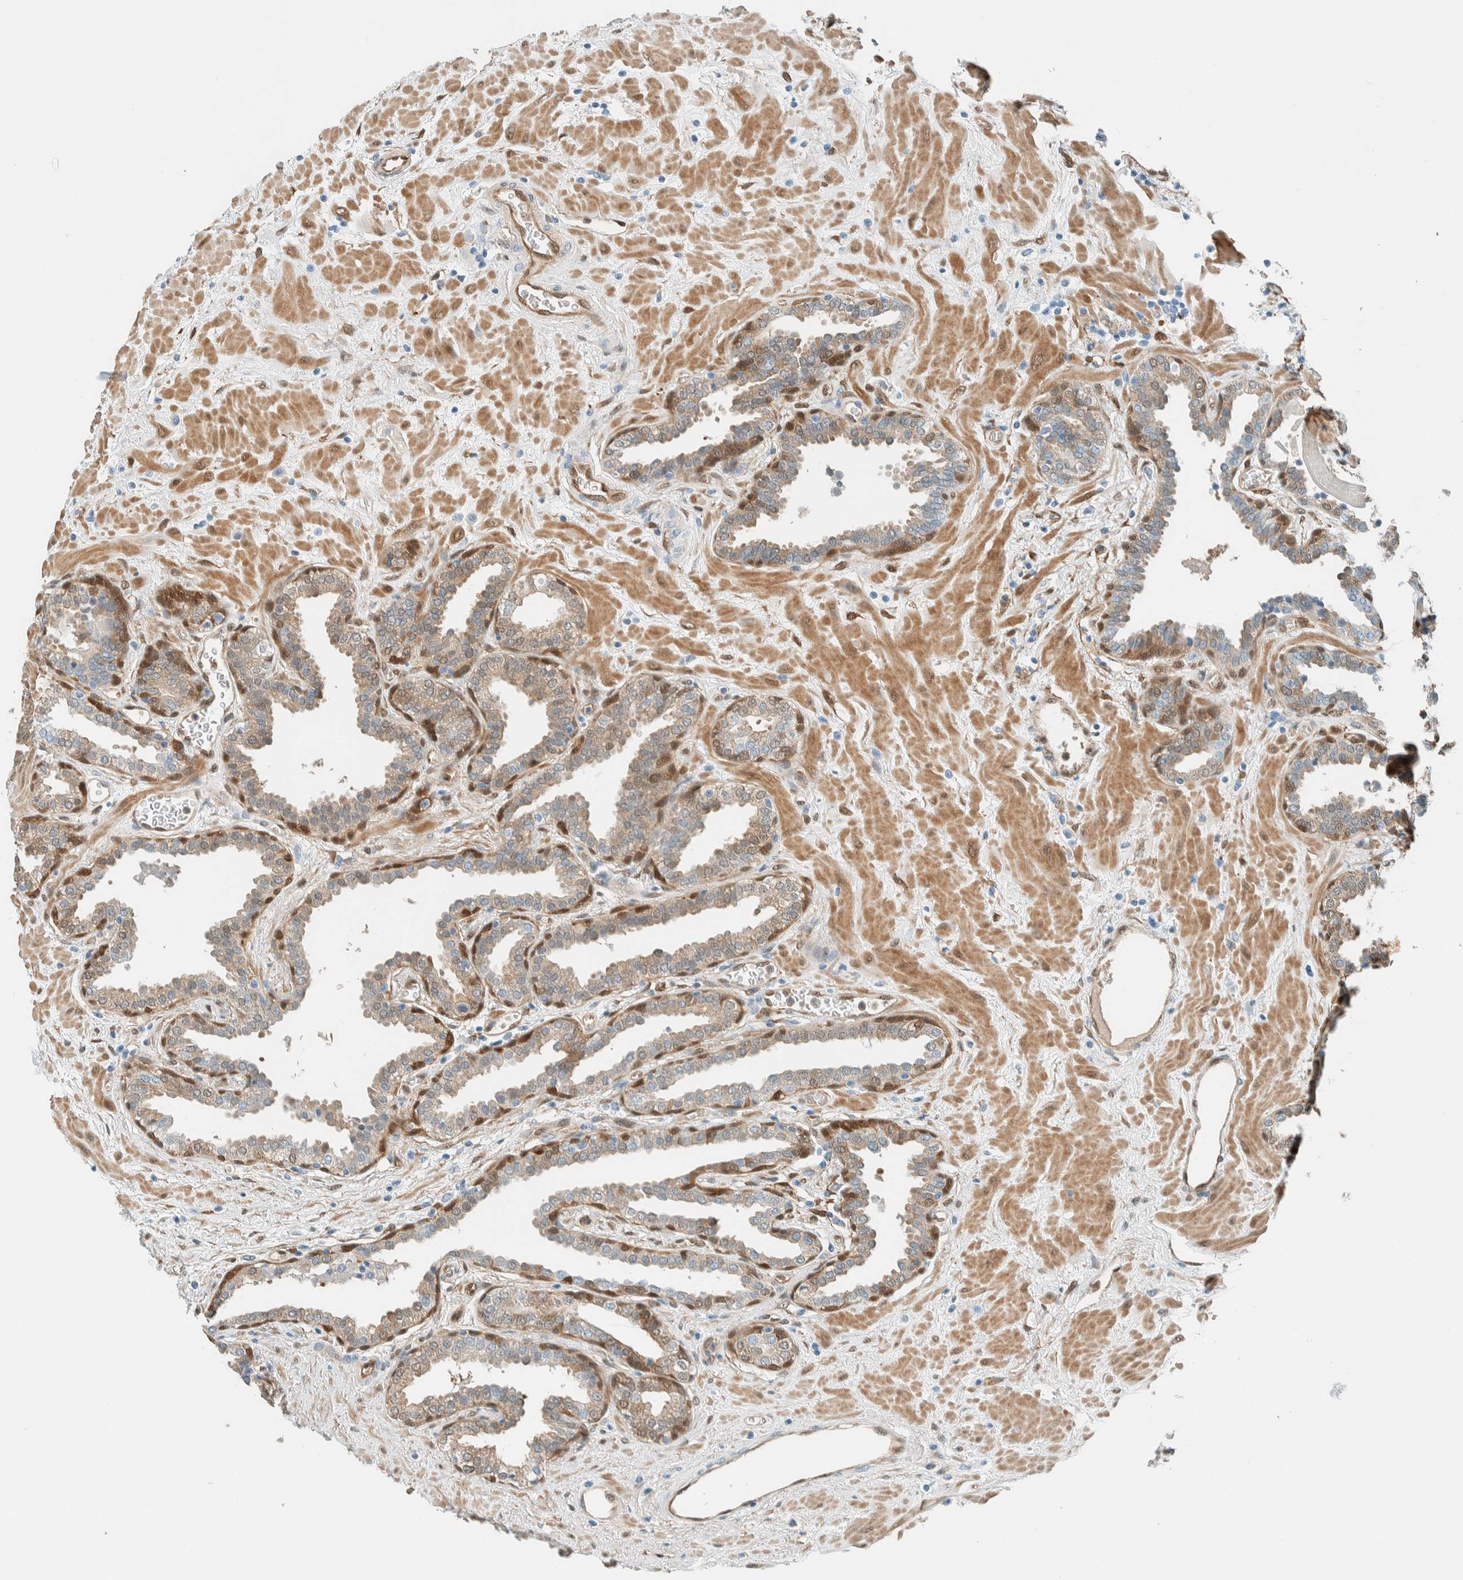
{"staining": {"intensity": "moderate", "quantity": "25%-75%", "location": "cytoplasmic/membranous,nuclear"}, "tissue": "prostate", "cell_type": "Glandular cells", "image_type": "normal", "snomed": [{"axis": "morphology", "description": "Normal tissue, NOS"}, {"axis": "topography", "description": "Prostate"}], "caption": "About 25%-75% of glandular cells in normal prostate demonstrate moderate cytoplasmic/membranous,nuclear protein expression as visualized by brown immunohistochemical staining.", "gene": "NXN", "patient": {"sex": "male", "age": 51}}